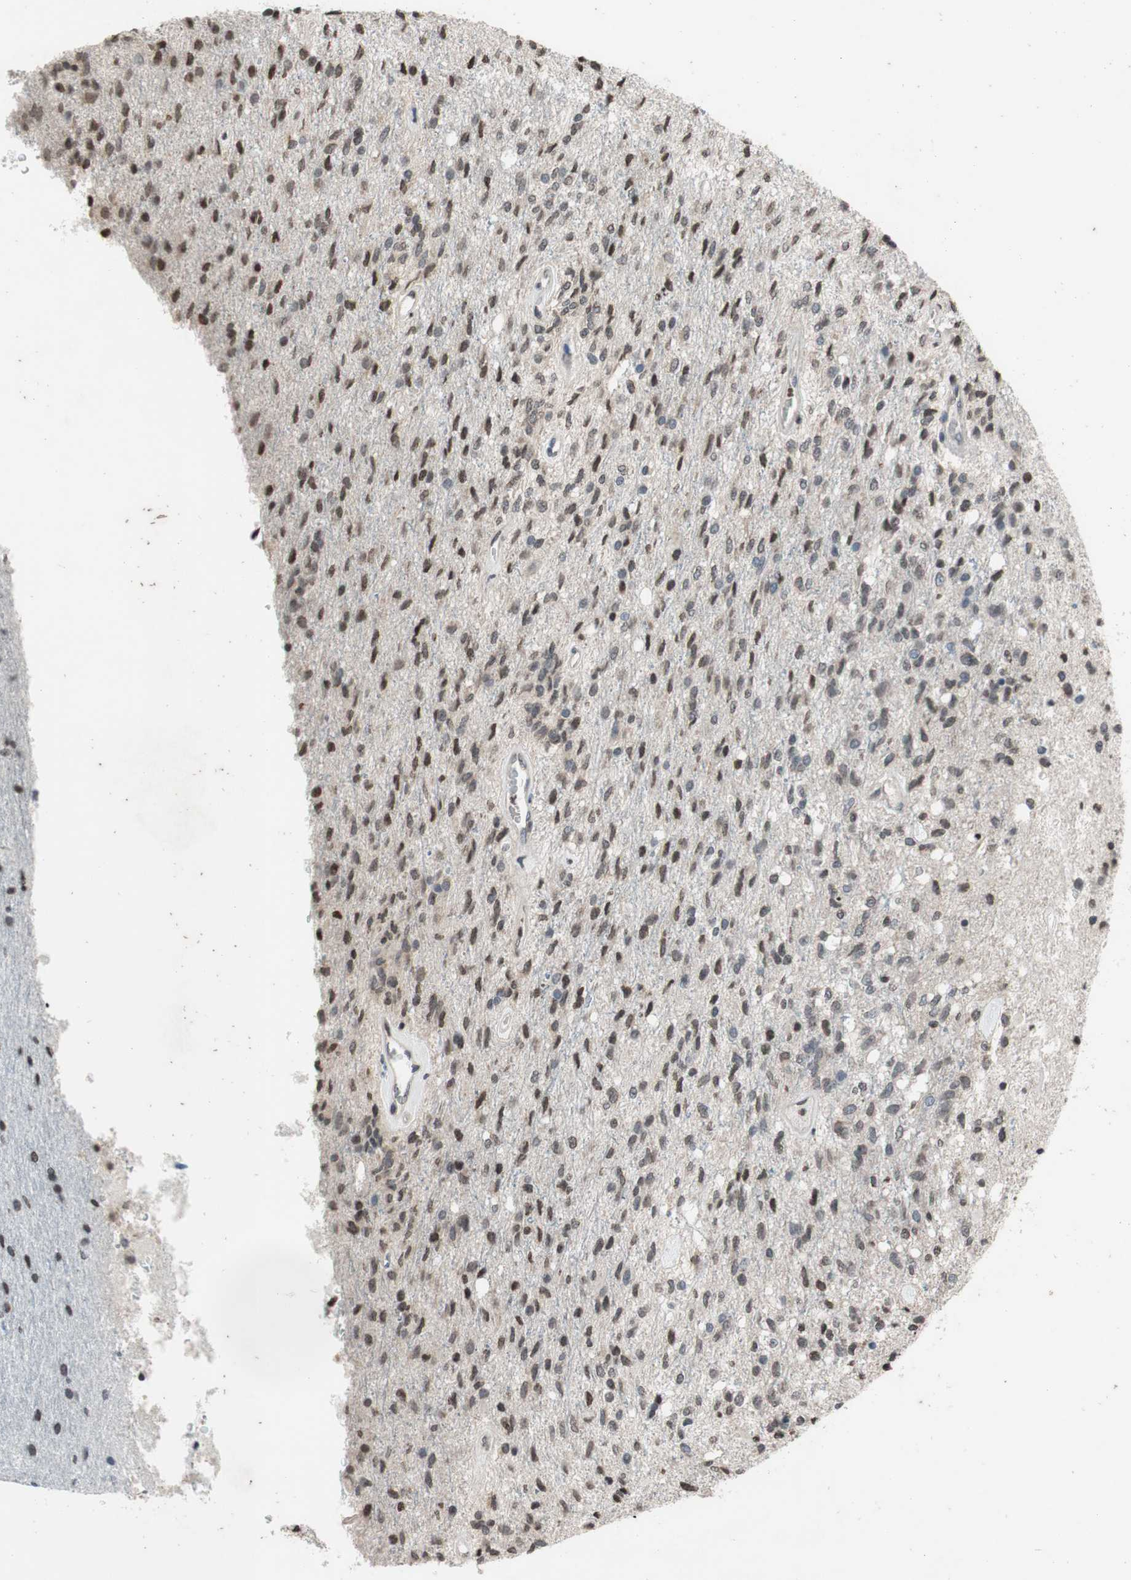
{"staining": {"intensity": "moderate", "quantity": "25%-75%", "location": "nuclear"}, "tissue": "glioma", "cell_type": "Tumor cells", "image_type": "cancer", "snomed": [{"axis": "morphology", "description": "Normal tissue, NOS"}, {"axis": "morphology", "description": "Glioma, malignant, High grade"}, {"axis": "topography", "description": "Cerebral cortex"}], "caption": "Tumor cells demonstrate medium levels of moderate nuclear expression in approximately 25%-75% of cells in glioma.", "gene": "MCM6", "patient": {"sex": "male", "age": 77}}